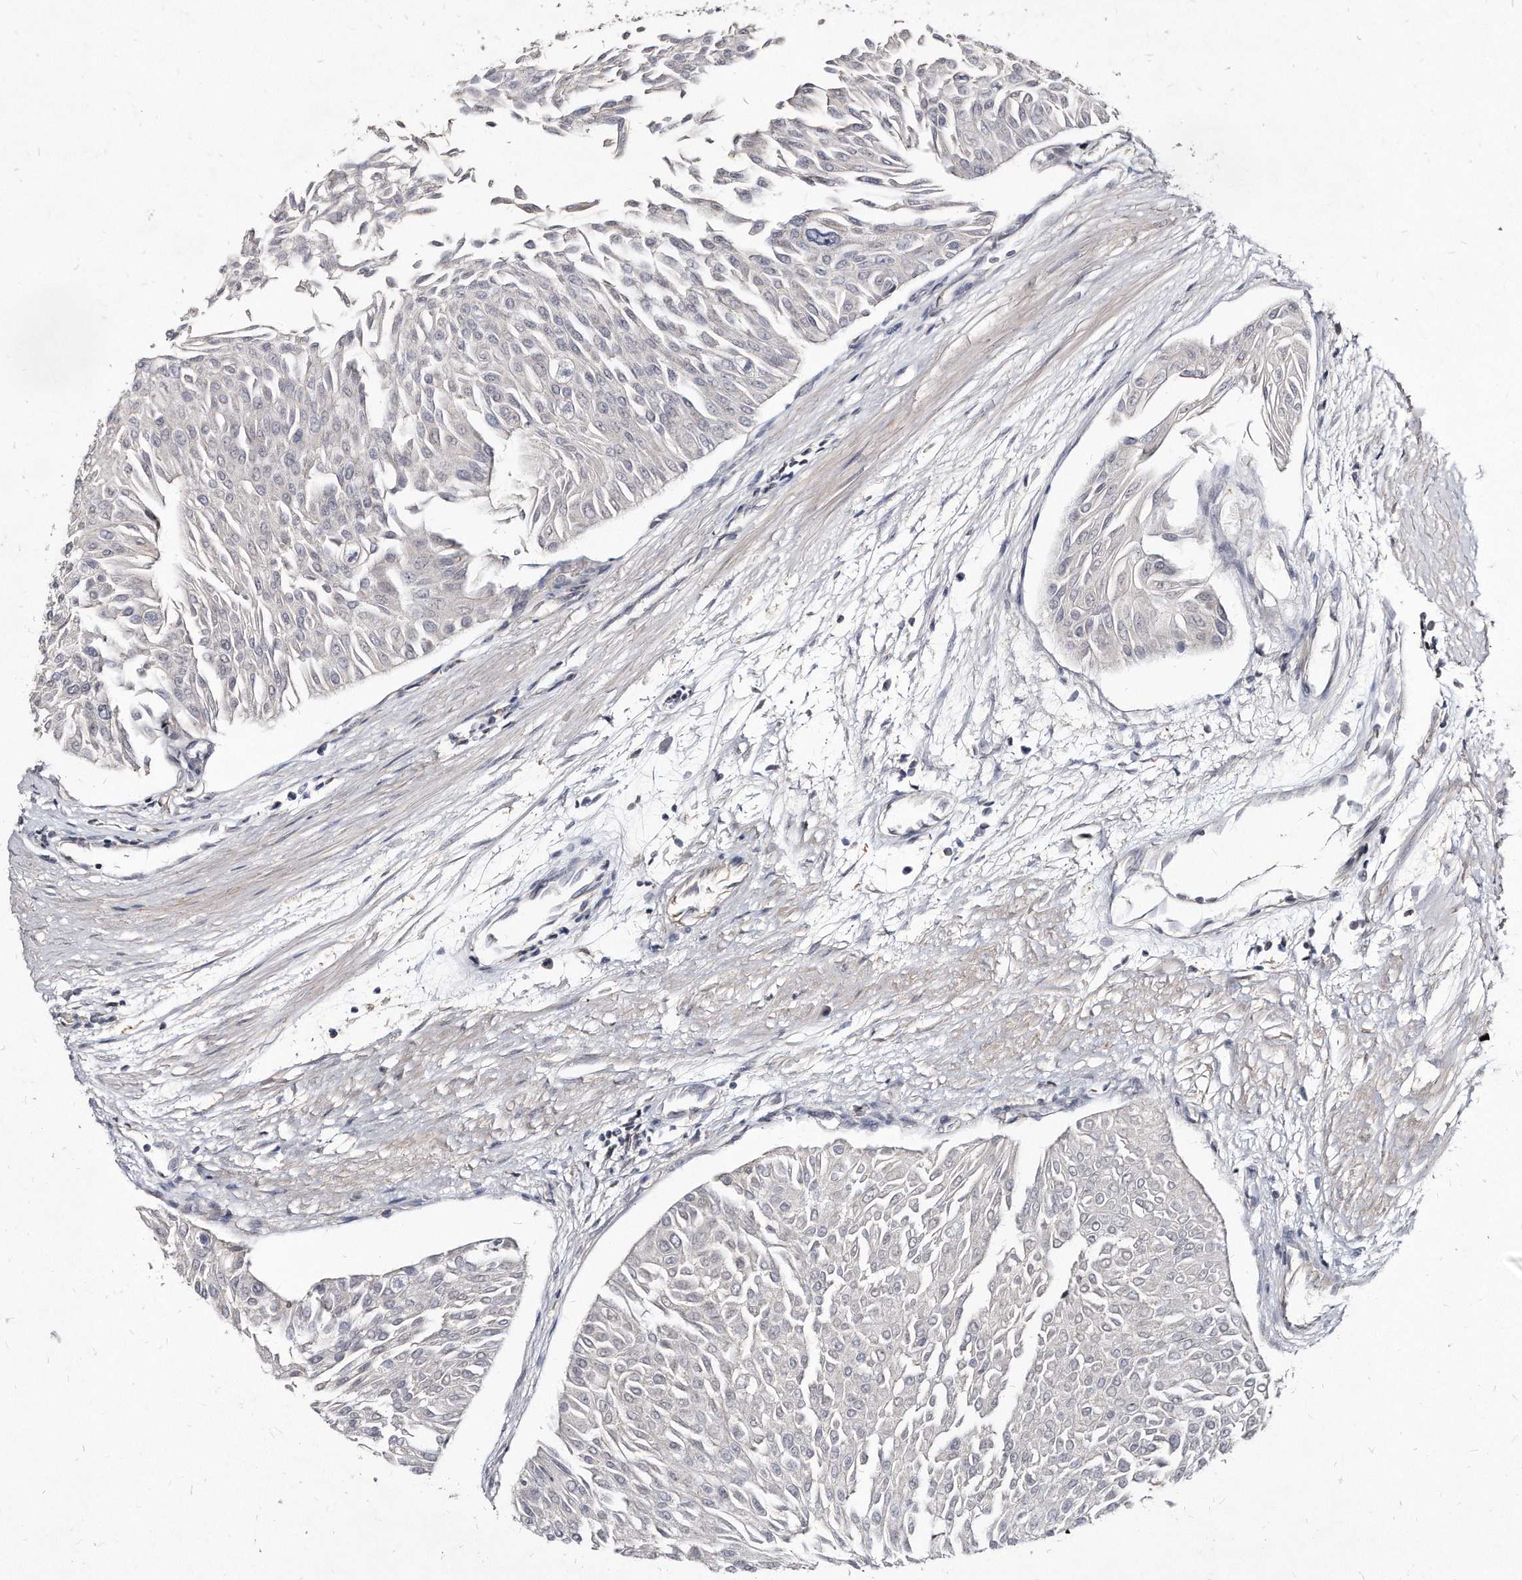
{"staining": {"intensity": "negative", "quantity": "none", "location": "none"}, "tissue": "urothelial cancer", "cell_type": "Tumor cells", "image_type": "cancer", "snomed": [{"axis": "morphology", "description": "Urothelial carcinoma, Low grade"}, {"axis": "topography", "description": "Urinary bladder"}], "caption": "IHC image of low-grade urothelial carcinoma stained for a protein (brown), which exhibits no staining in tumor cells.", "gene": "KLHDC3", "patient": {"sex": "male", "age": 67}}